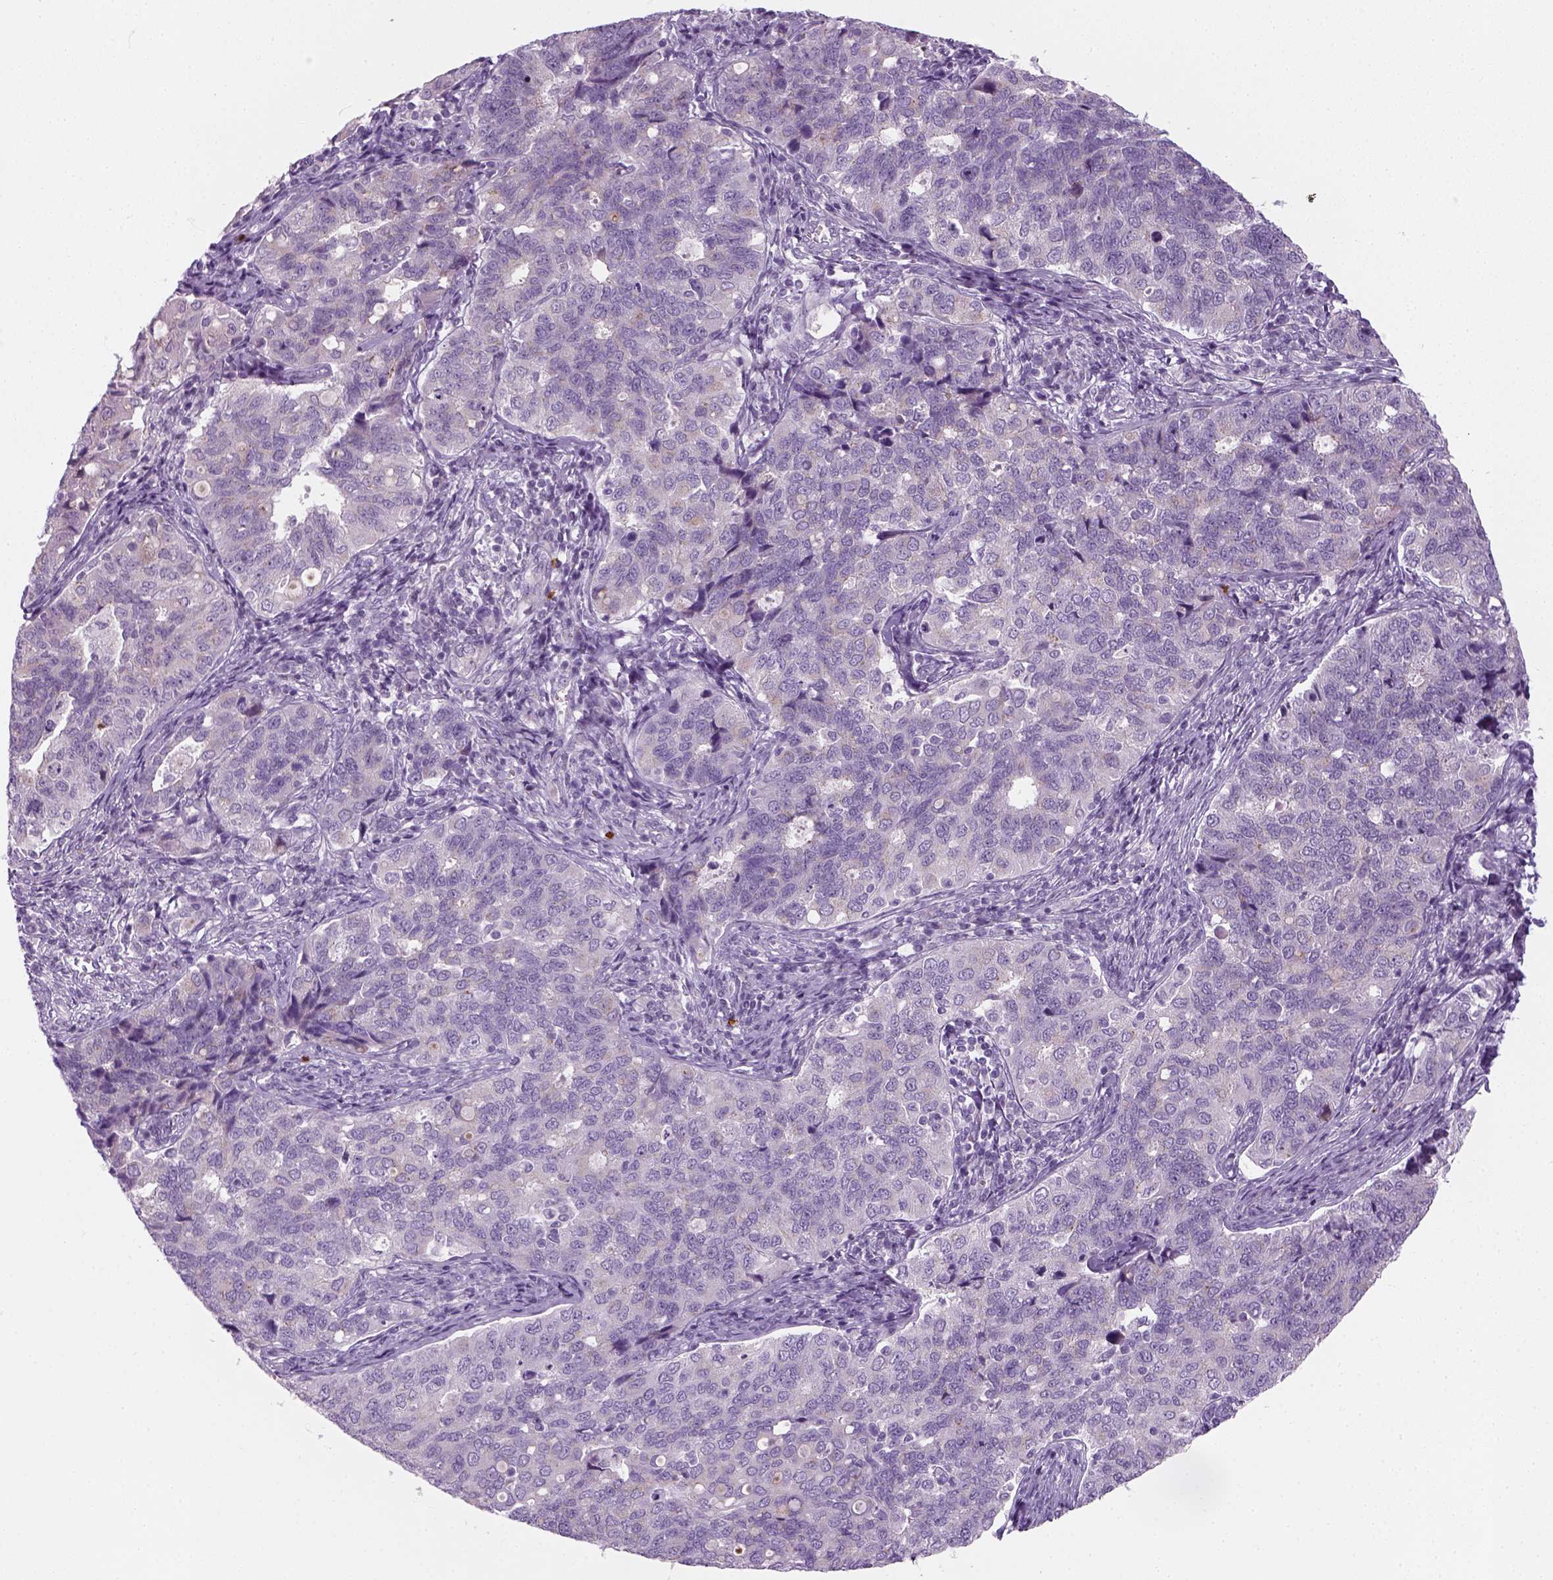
{"staining": {"intensity": "negative", "quantity": "none", "location": "none"}, "tissue": "endometrial cancer", "cell_type": "Tumor cells", "image_type": "cancer", "snomed": [{"axis": "morphology", "description": "Adenocarcinoma, NOS"}, {"axis": "topography", "description": "Endometrium"}], "caption": "DAB immunohistochemical staining of endometrial cancer displays no significant expression in tumor cells.", "gene": "IL4", "patient": {"sex": "female", "age": 43}}